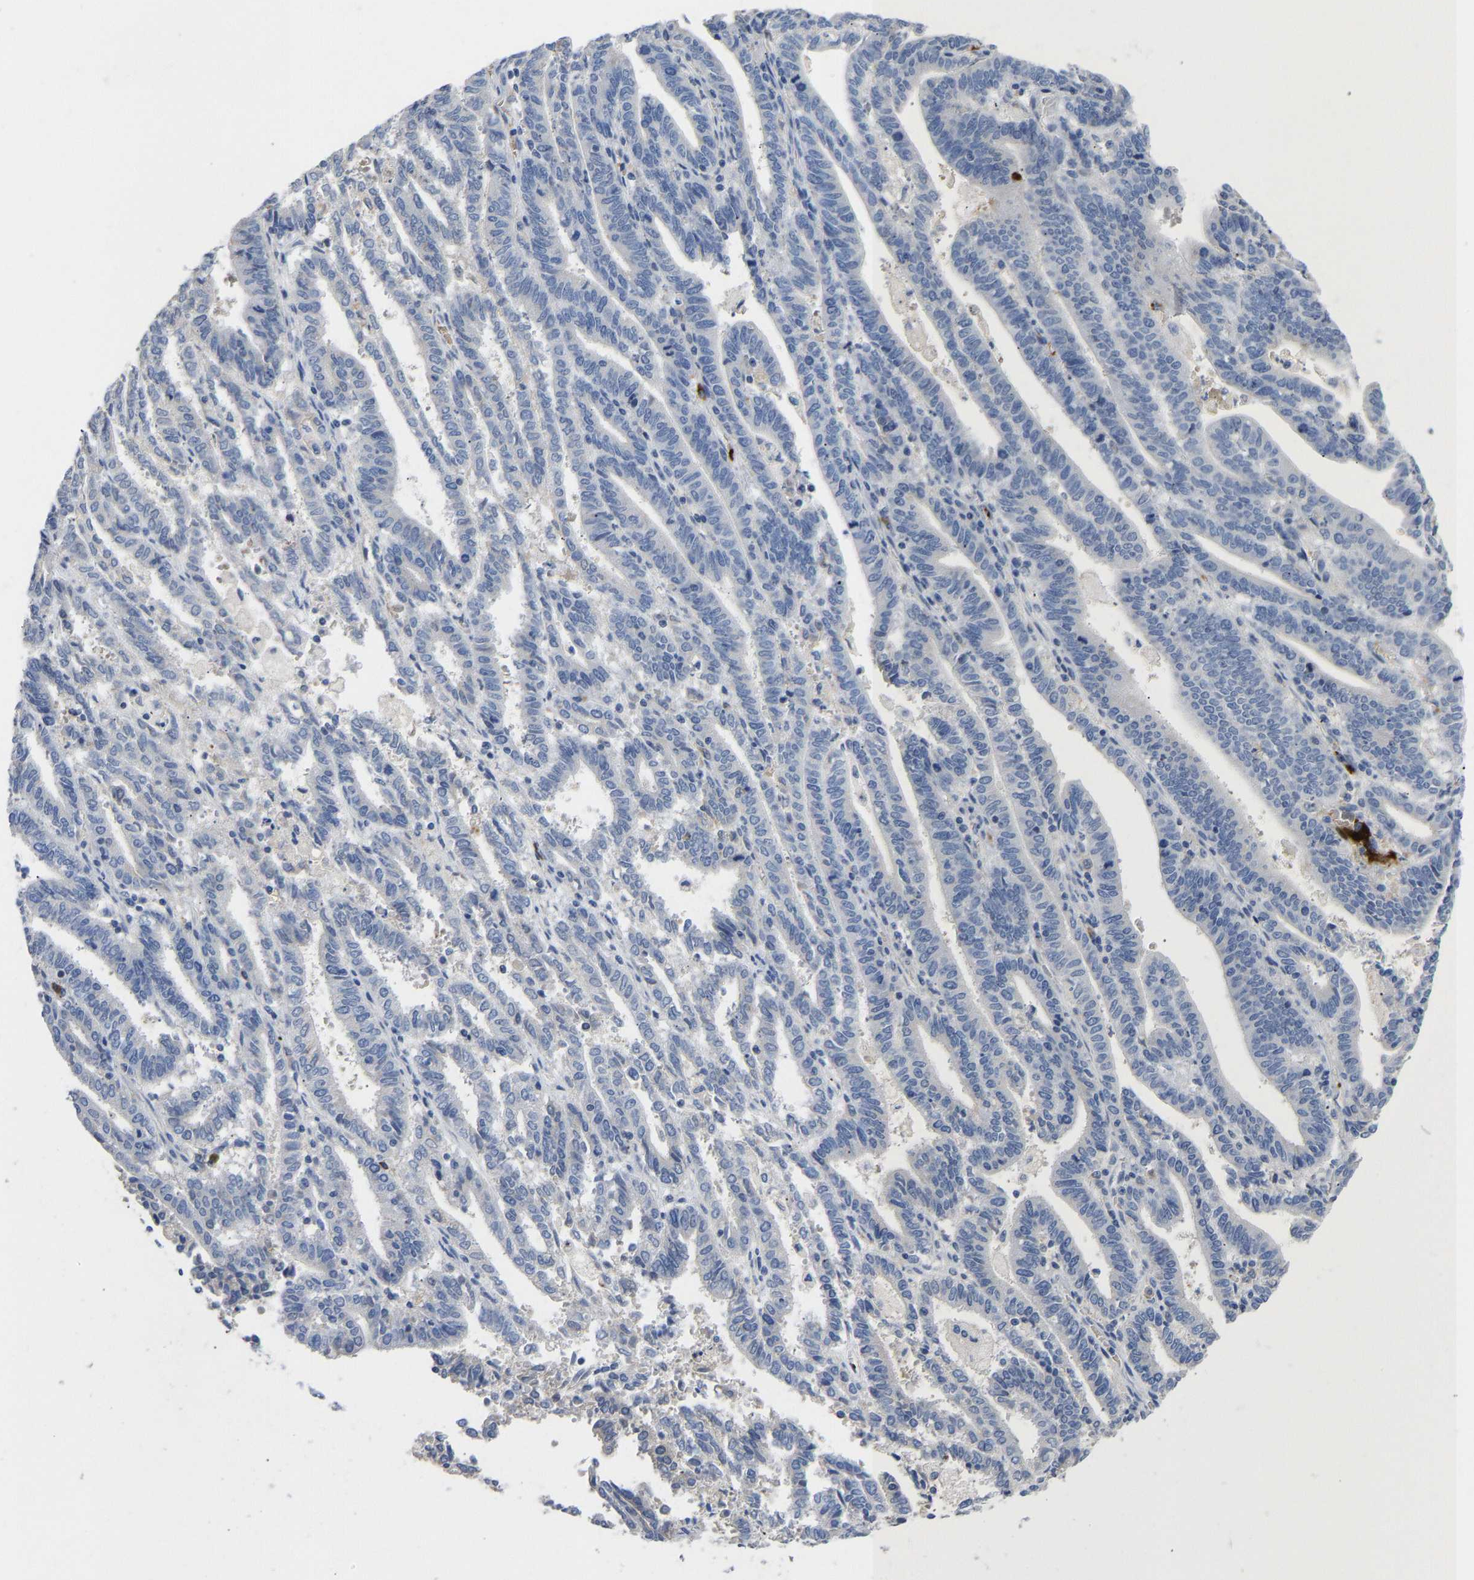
{"staining": {"intensity": "negative", "quantity": "none", "location": "none"}, "tissue": "endometrial cancer", "cell_type": "Tumor cells", "image_type": "cancer", "snomed": [{"axis": "morphology", "description": "Adenocarcinoma, NOS"}, {"axis": "topography", "description": "Uterus"}], "caption": "This photomicrograph is of endometrial cancer stained with immunohistochemistry (IHC) to label a protein in brown with the nuclei are counter-stained blue. There is no expression in tumor cells.", "gene": "FGF18", "patient": {"sex": "female", "age": 83}}